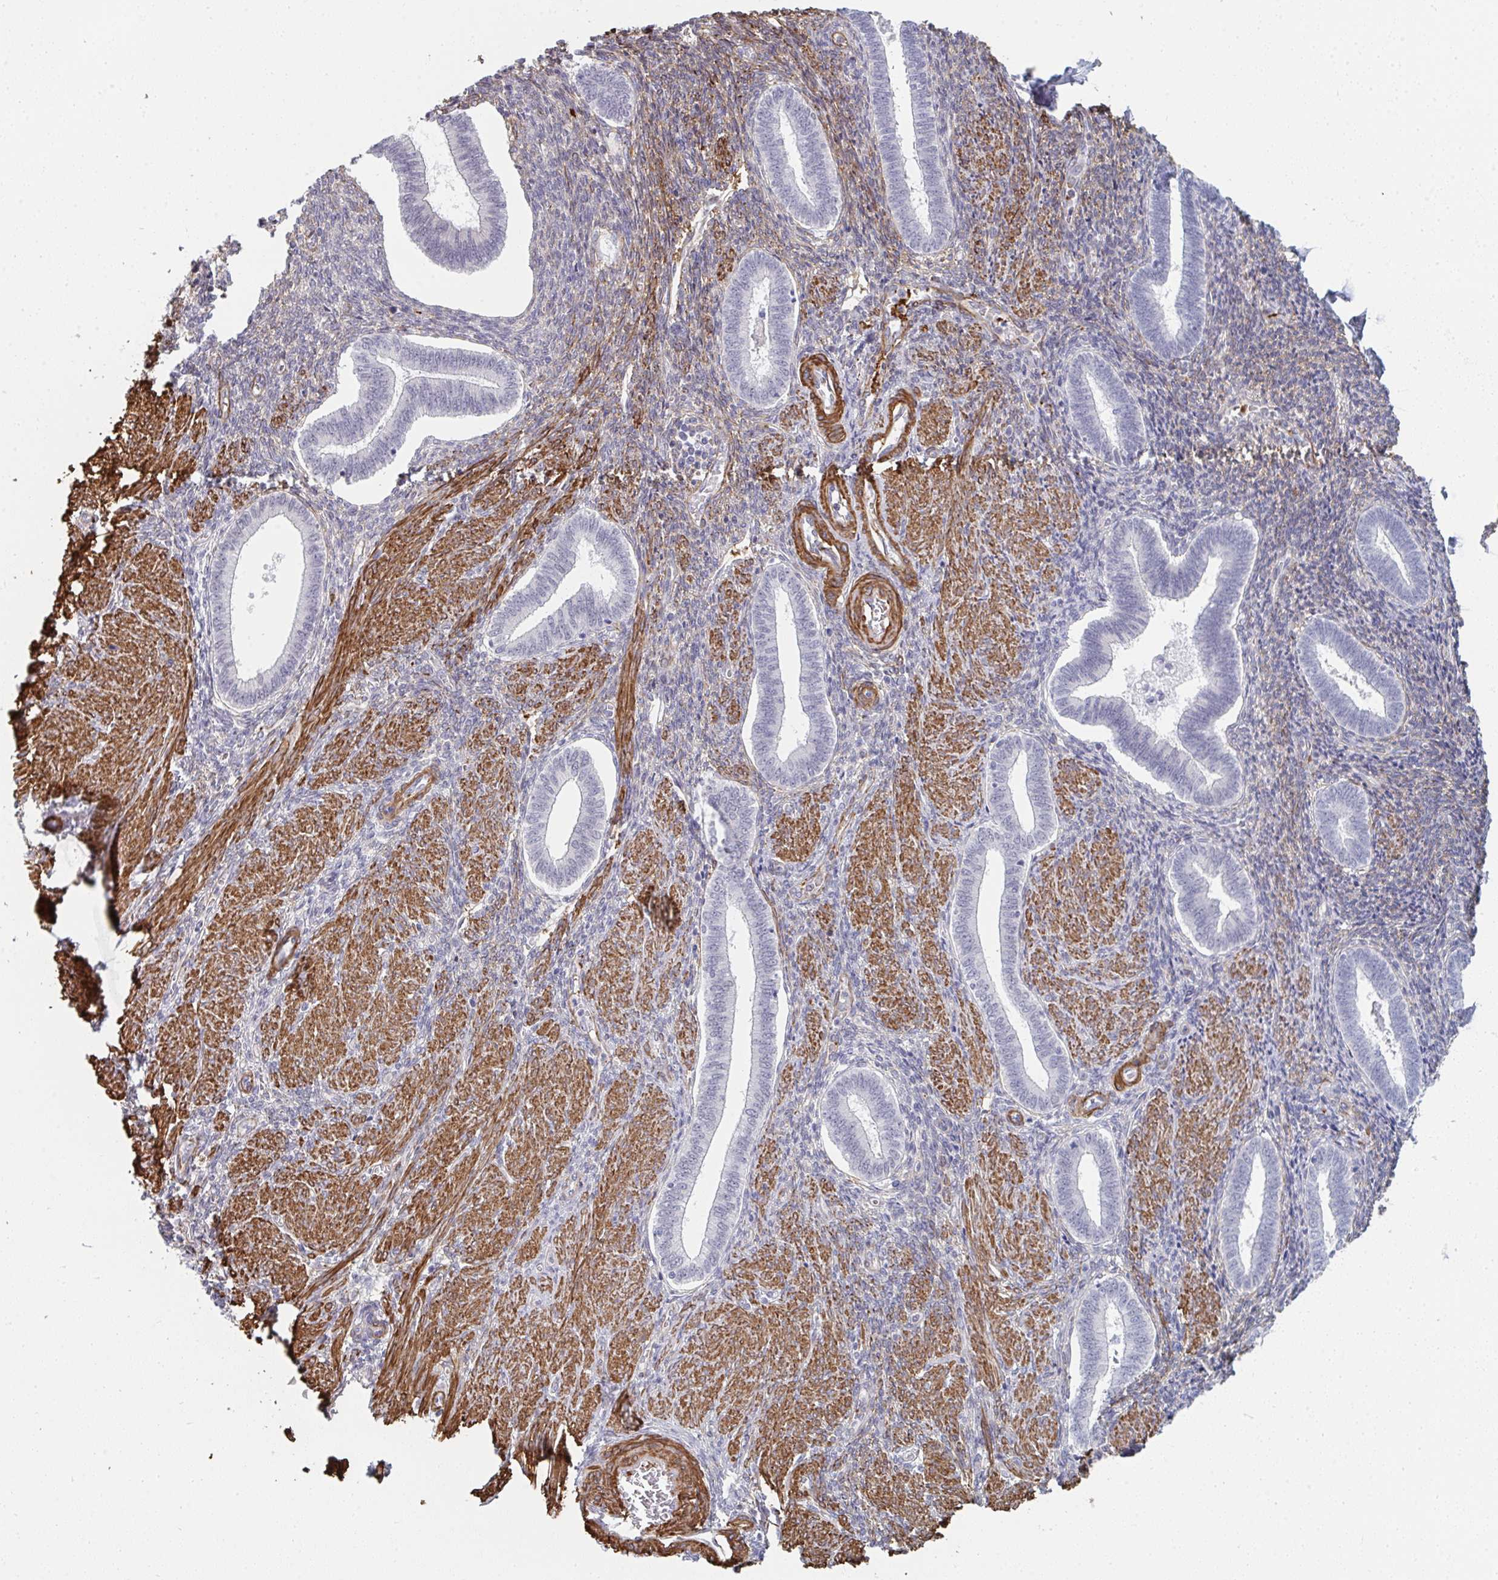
{"staining": {"intensity": "negative", "quantity": "none", "location": "none"}, "tissue": "endometrium", "cell_type": "Cells in endometrial stroma", "image_type": "normal", "snomed": [{"axis": "morphology", "description": "Normal tissue, NOS"}, {"axis": "topography", "description": "Endometrium"}], "caption": "DAB (3,3'-diaminobenzidine) immunohistochemical staining of benign endometrium exhibits no significant positivity in cells in endometrial stroma.", "gene": "NEURL4", "patient": {"sex": "female", "age": 42}}